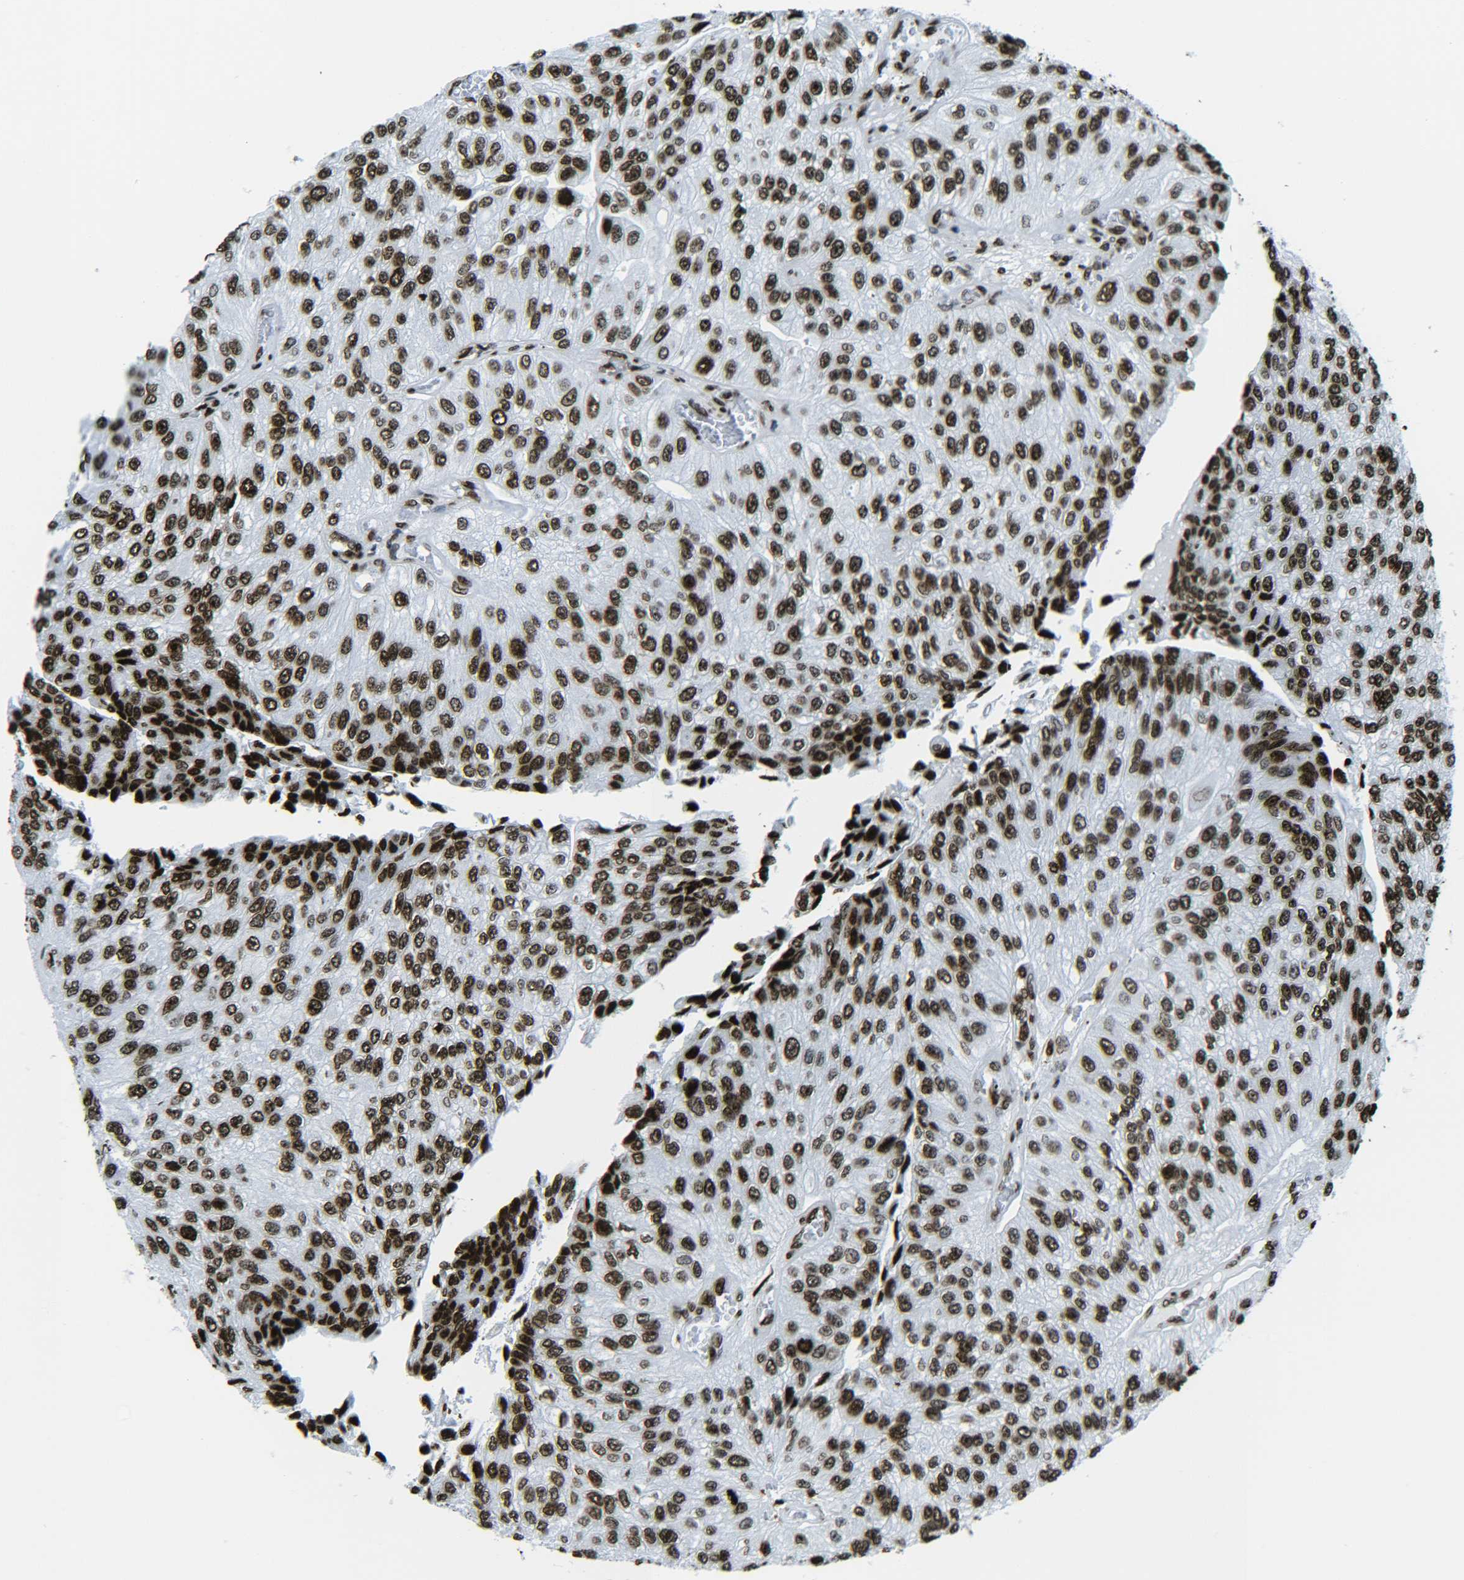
{"staining": {"intensity": "strong", "quantity": ">75%", "location": "nuclear"}, "tissue": "urothelial cancer", "cell_type": "Tumor cells", "image_type": "cancer", "snomed": [{"axis": "morphology", "description": "Urothelial carcinoma, High grade"}, {"axis": "topography", "description": "Kidney"}, {"axis": "topography", "description": "Urinary bladder"}], "caption": "This is an image of immunohistochemistry staining of high-grade urothelial carcinoma, which shows strong expression in the nuclear of tumor cells.", "gene": "H2AX", "patient": {"sex": "male", "age": 77}}